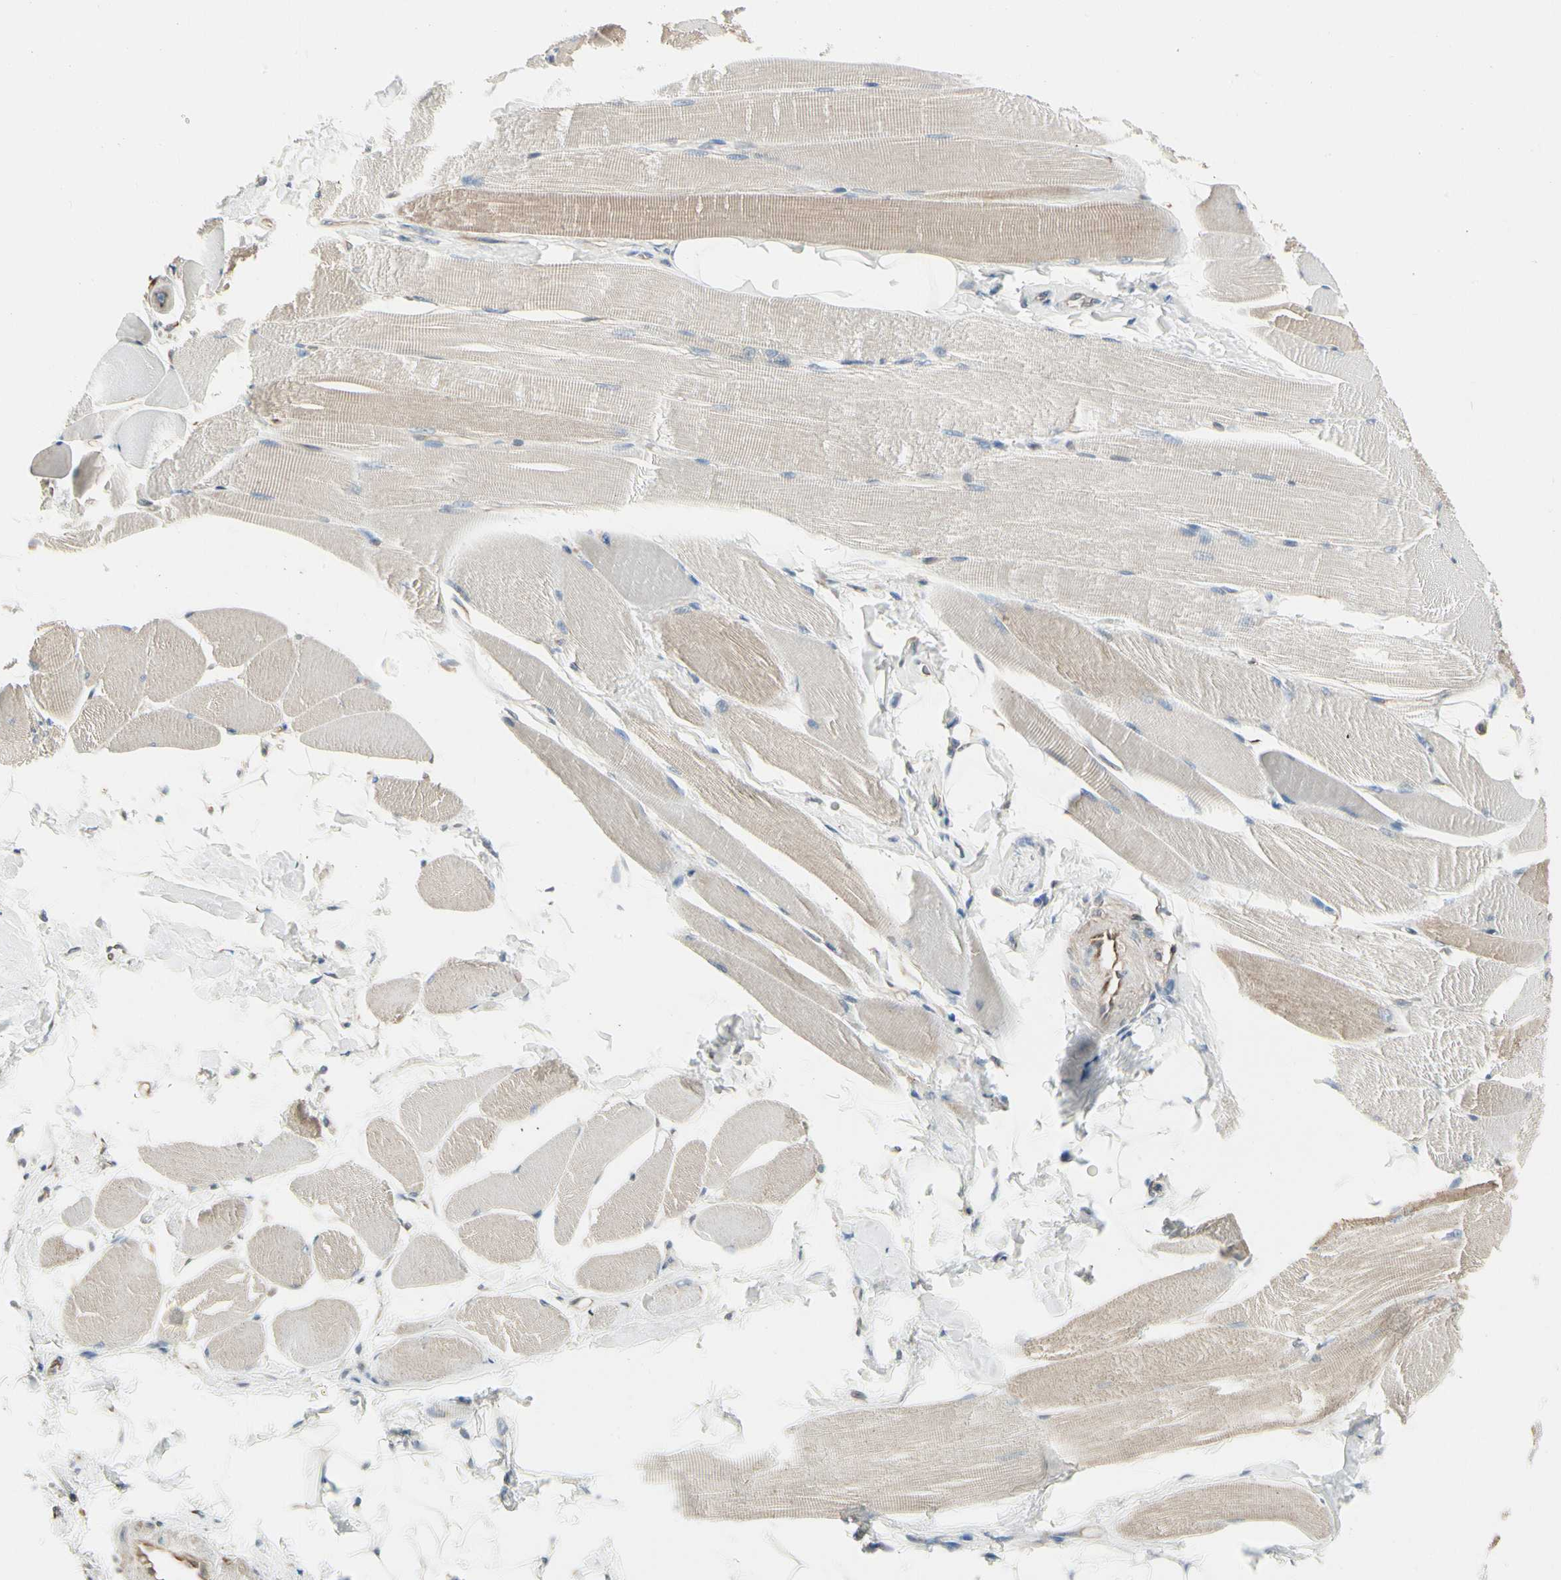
{"staining": {"intensity": "moderate", "quantity": ">75%", "location": "cytoplasmic/membranous"}, "tissue": "skeletal muscle", "cell_type": "Myocytes", "image_type": "normal", "snomed": [{"axis": "morphology", "description": "Normal tissue, NOS"}, {"axis": "topography", "description": "Skeletal muscle"}, {"axis": "topography", "description": "Peripheral nerve tissue"}], "caption": "Immunohistochemistry image of normal skeletal muscle stained for a protein (brown), which reveals medium levels of moderate cytoplasmic/membranous expression in approximately >75% of myocytes.", "gene": "NUCB2", "patient": {"sex": "female", "age": 84}}